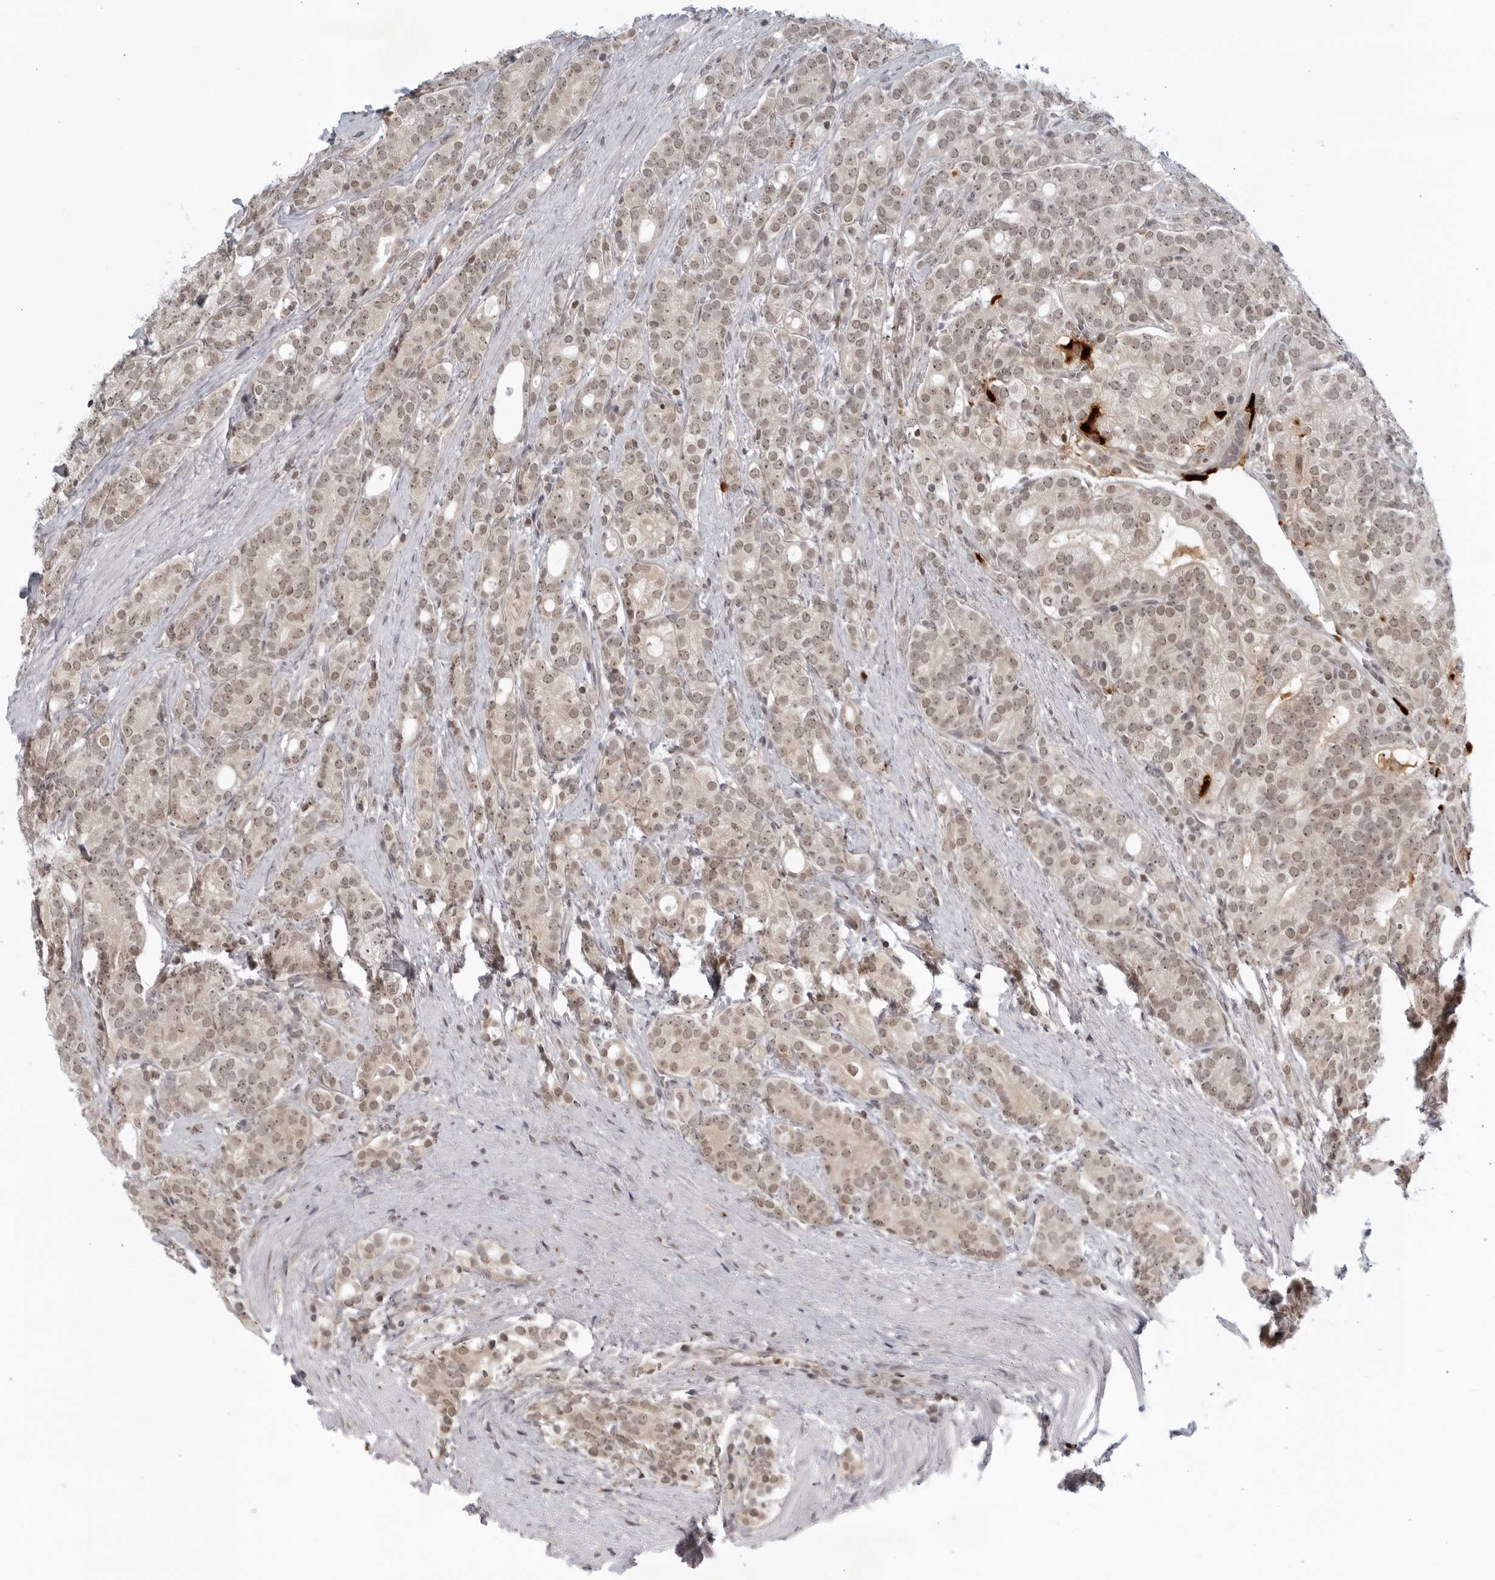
{"staining": {"intensity": "moderate", "quantity": ">75%", "location": "nuclear"}, "tissue": "prostate cancer", "cell_type": "Tumor cells", "image_type": "cancer", "snomed": [{"axis": "morphology", "description": "Adenocarcinoma, High grade"}, {"axis": "topography", "description": "Prostate"}], "caption": "Prostate cancer (adenocarcinoma (high-grade)) tissue exhibits moderate nuclear positivity in approximately >75% of tumor cells", "gene": "CC2D1B", "patient": {"sex": "male", "age": 57}}